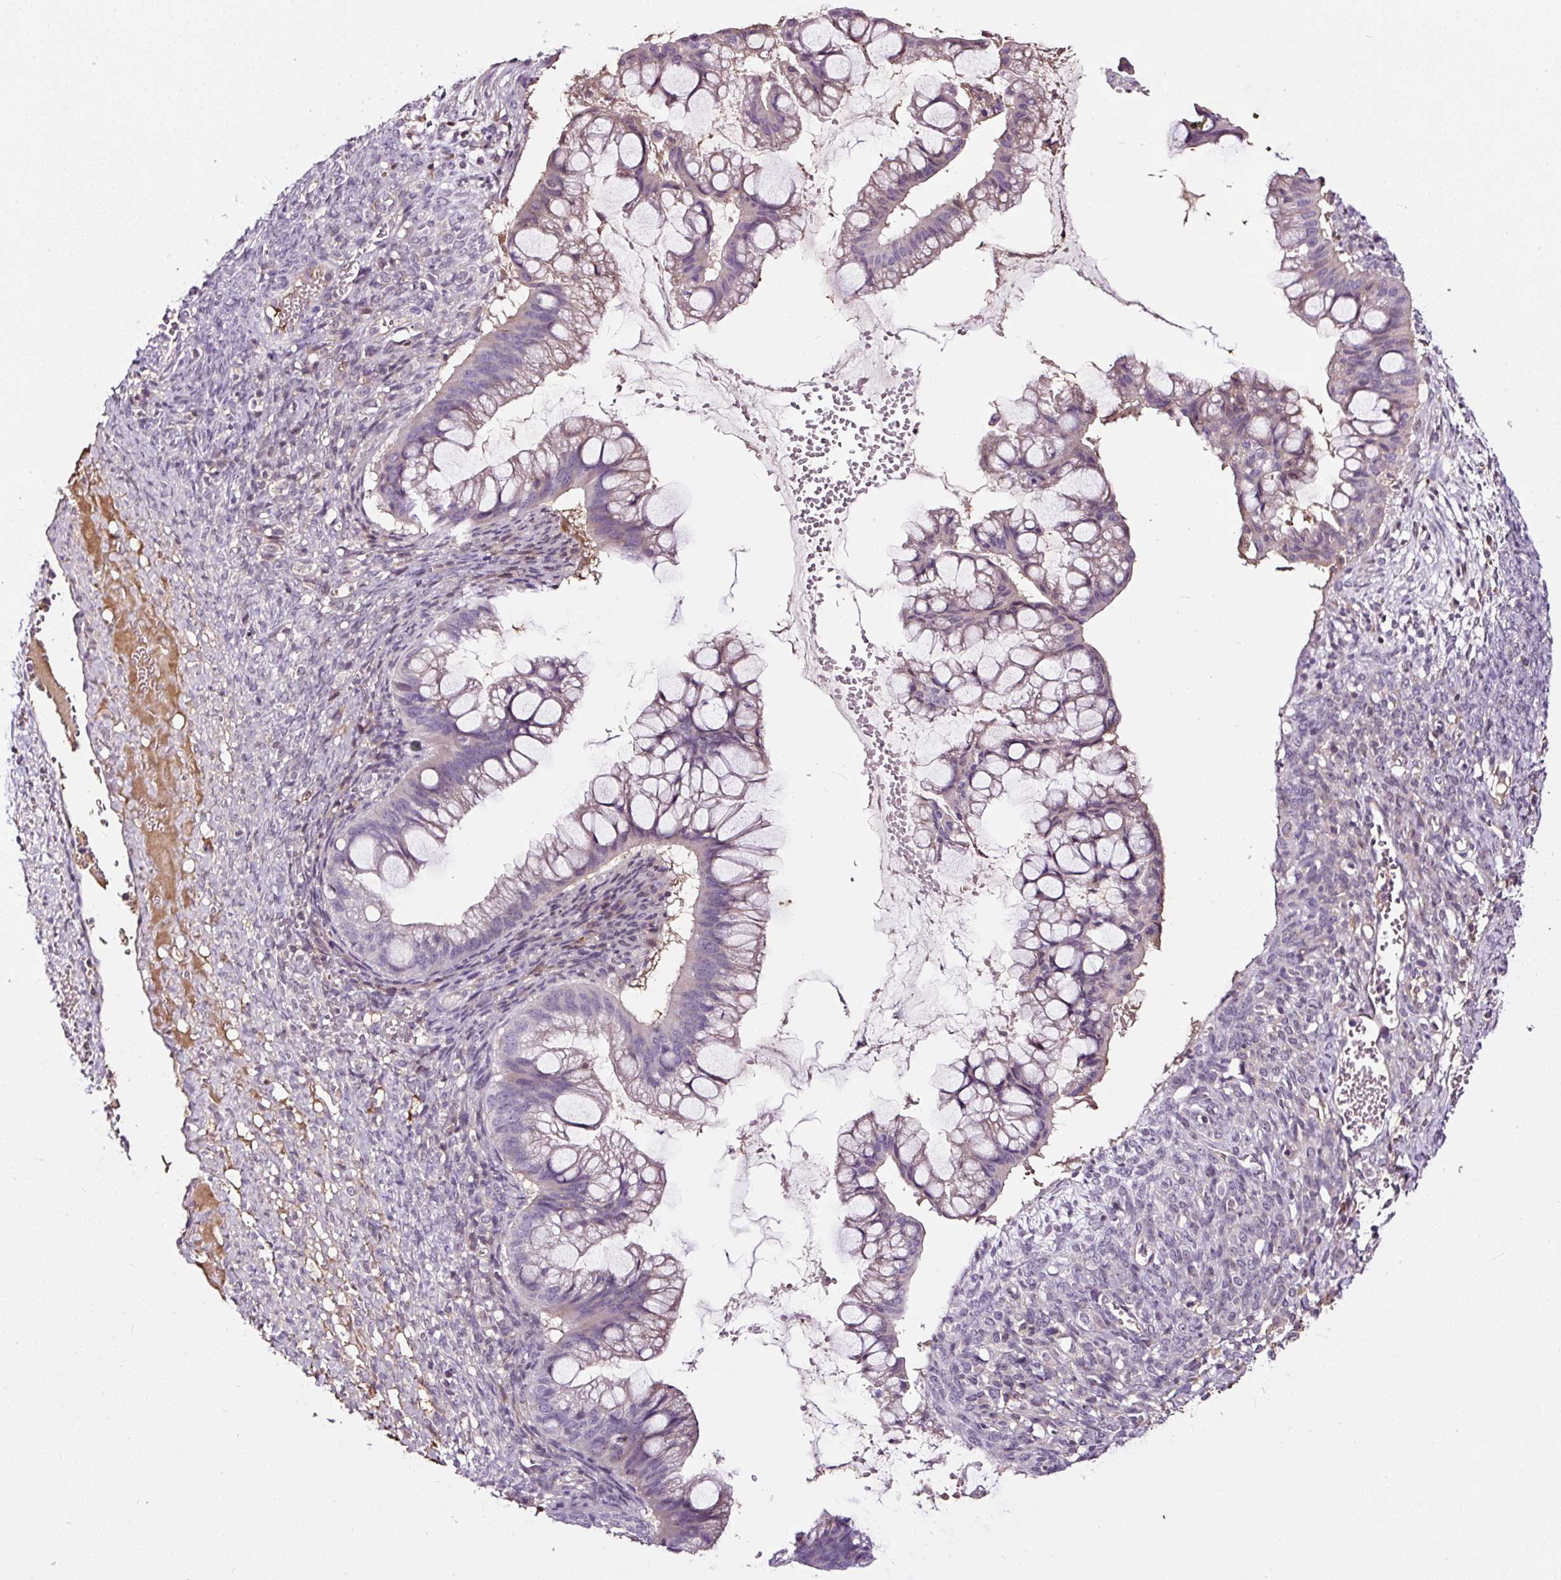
{"staining": {"intensity": "negative", "quantity": "none", "location": "none"}, "tissue": "ovarian cancer", "cell_type": "Tumor cells", "image_type": "cancer", "snomed": [{"axis": "morphology", "description": "Cystadenocarcinoma, mucinous, NOS"}, {"axis": "topography", "description": "Ovary"}], "caption": "Tumor cells show no significant protein expression in mucinous cystadenocarcinoma (ovarian). The staining was performed using DAB (3,3'-diaminobenzidine) to visualize the protein expression in brown, while the nuclei were stained in blue with hematoxylin (Magnification: 20x).", "gene": "LRRC24", "patient": {"sex": "female", "age": 73}}